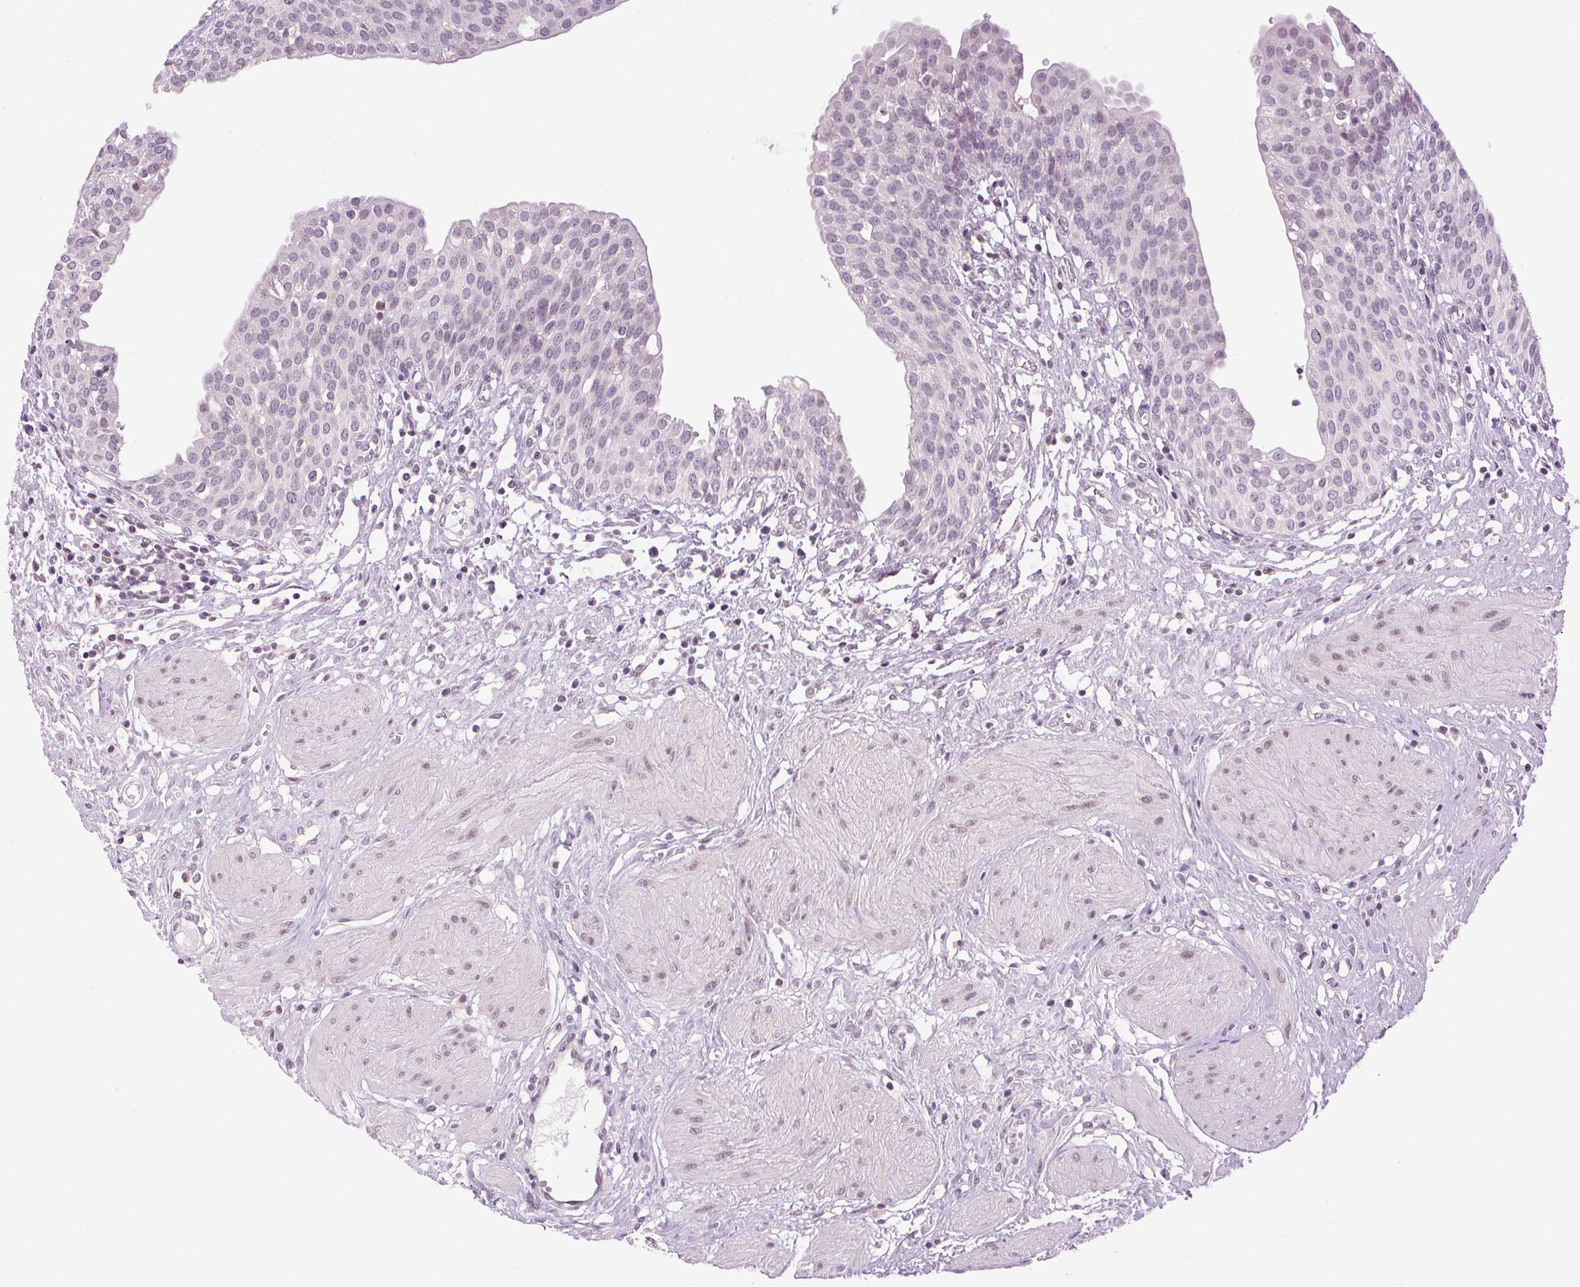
{"staining": {"intensity": "negative", "quantity": "none", "location": "none"}, "tissue": "urinary bladder", "cell_type": "Urothelial cells", "image_type": "normal", "snomed": [{"axis": "morphology", "description": "Normal tissue, NOS"}, {"axis": "topography", "description": "Urinary bladder"}], "caption": "Human urinary bladder stained for a protein using IHC demonstrates no staining in urothelial cells.", "gene": "SMIM13", "patient": {"sex": "male", "age": 55}}